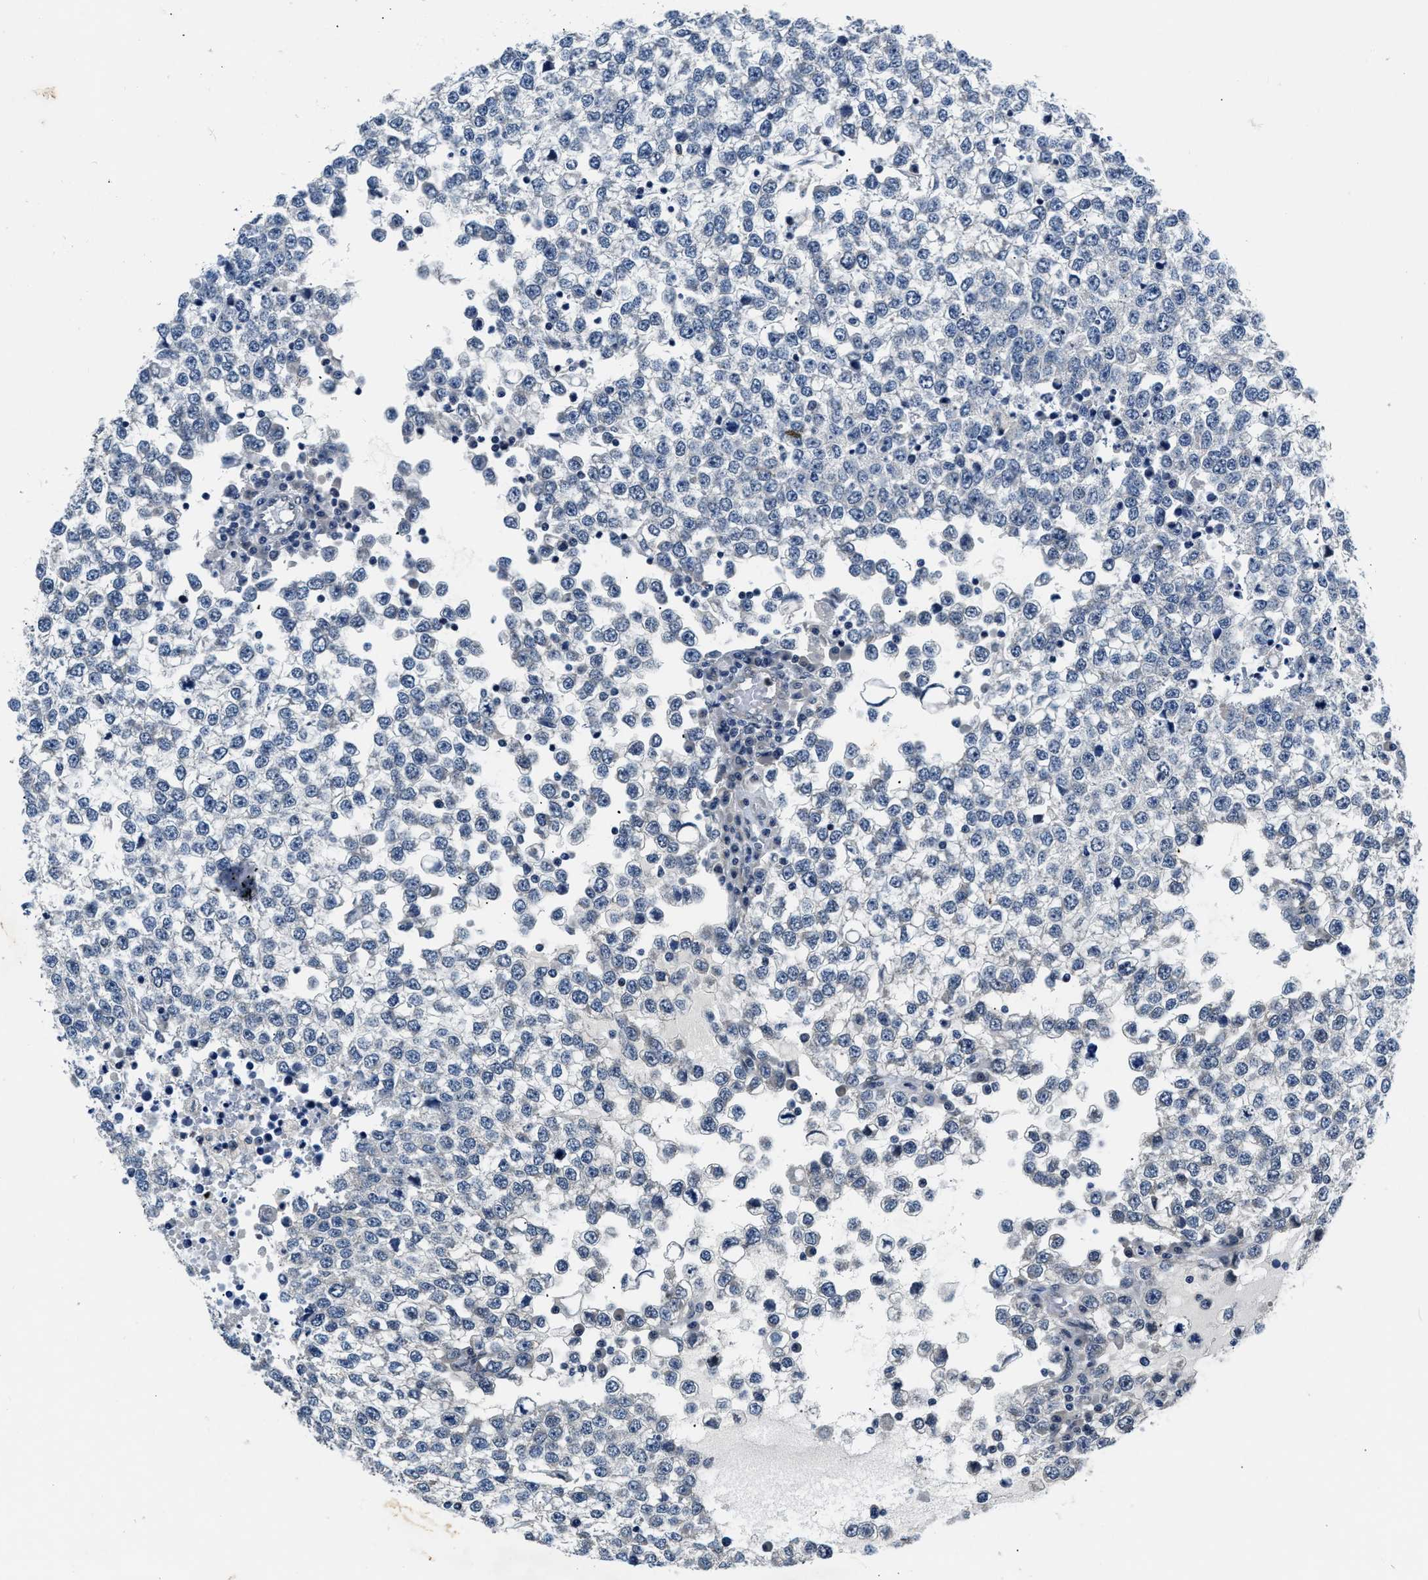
{"staining": {"intensity": "negative", "quantity": "none", "location": "none"}, "tissue": "testis cancer", "cell_type": "Tumor cells", "image_type": "cancer", "snomed": [{"axis": "morphology", "description": "Seminoma, NOS"}, {"axis": "topography", "description": "Testis"}], "caption": "High magnification brightfield microscopy of seminoma (testis) stained with DAB (brown) and counterstained with hematoxylin (blue): tumor cells show no significant staining.", "gene": "SMAD4", "patient": {"sex": "male", "age": 65}}